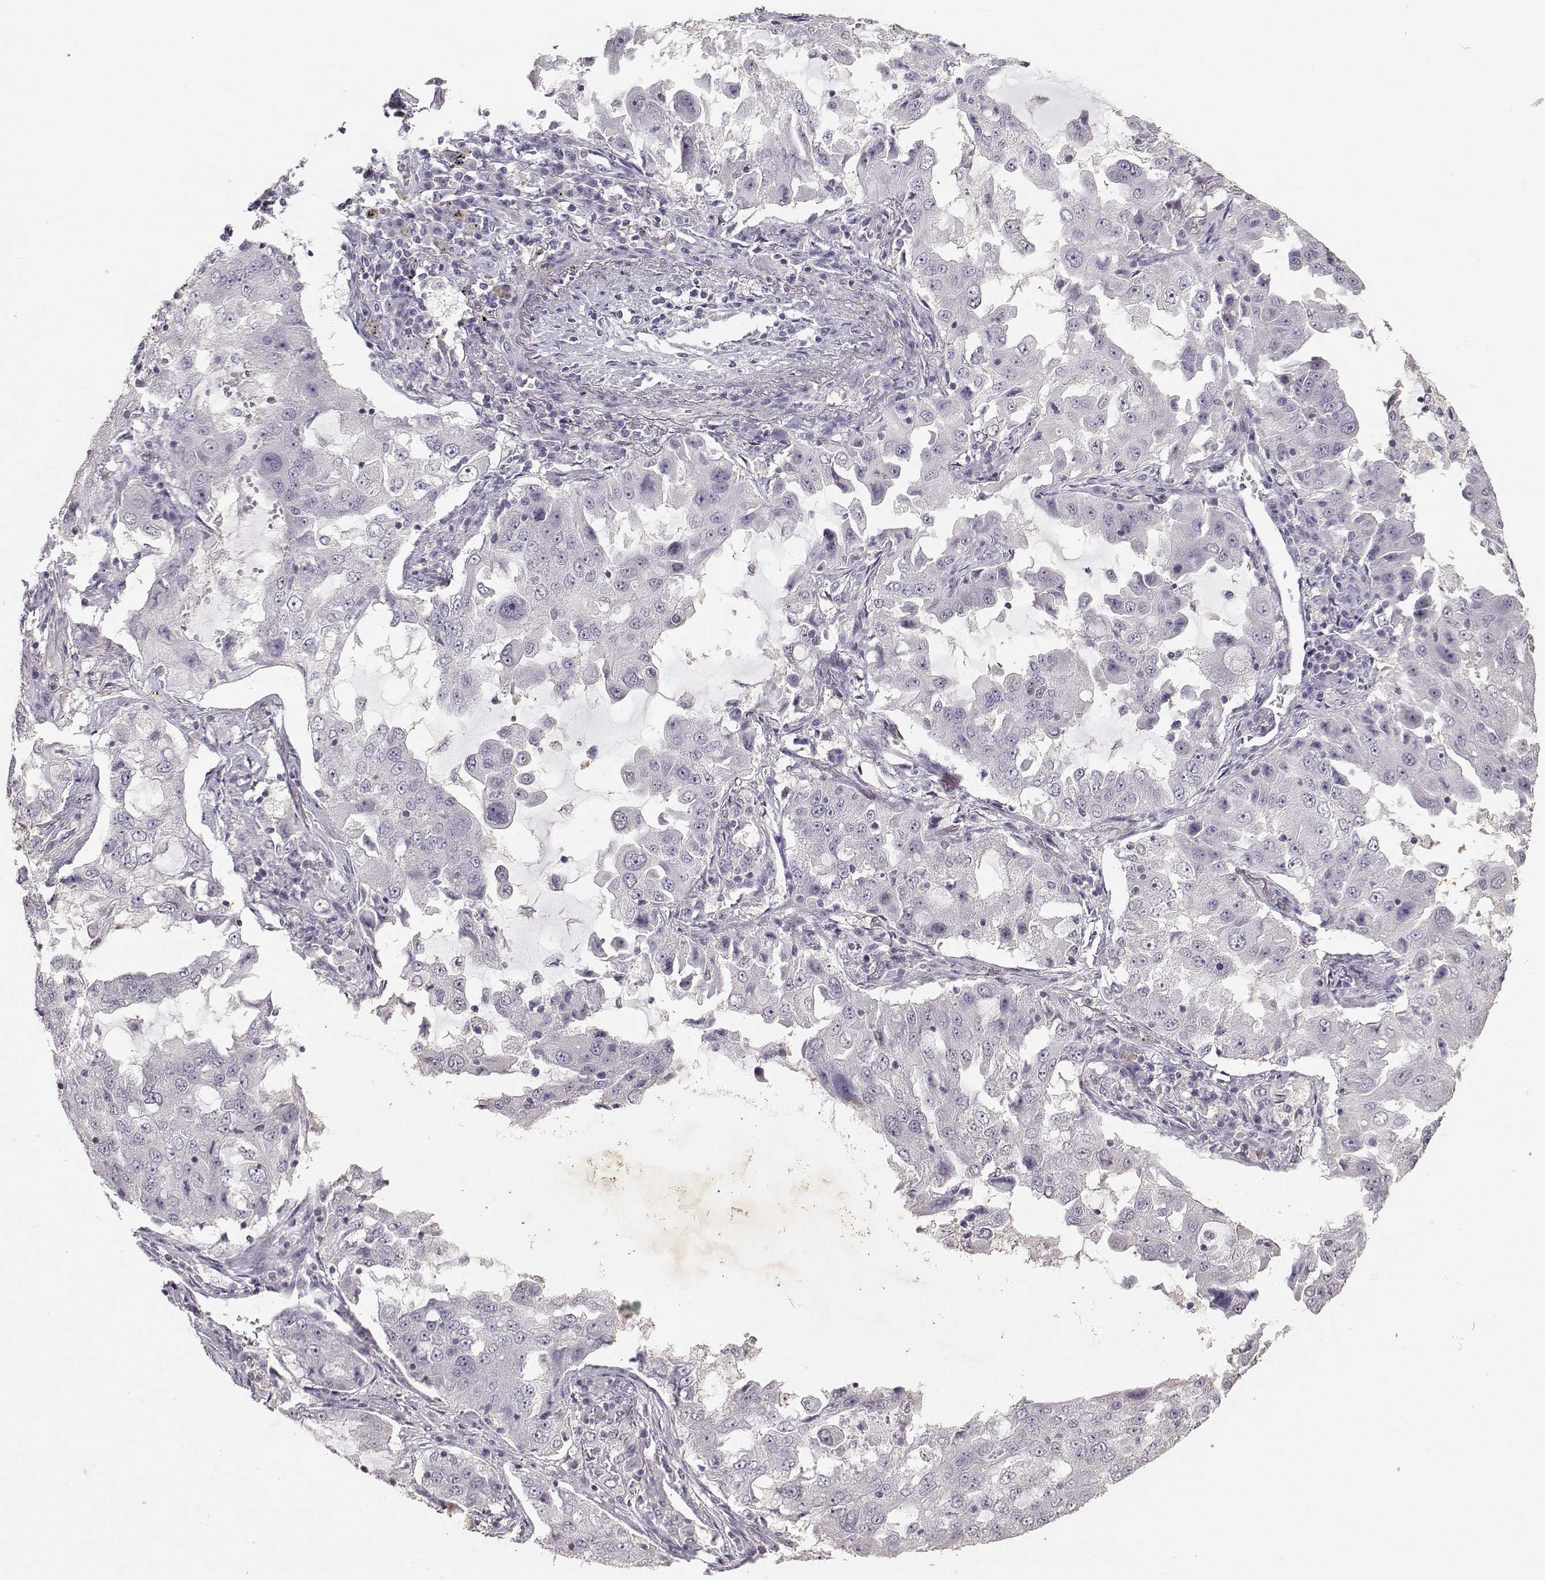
{"staining": {"intensity": "negative", "quantity": "none", "location": "none"}, "tissue": "lung cancer", "cell_type": "Tumor cells", "image_type": "cancer", "snomed": [{"axis": "morphology", "description": "Adenocarcinoma, NOS"}, {"axis": "topography", "description": "Lung"}], "caption": "High power microscopy photomicrograph of an IHC image of lung adenocarcinoma, revealing no significant expression in tumor cells.", "gene": "UROC1", "patient": {"sex": "female", "age": 61}}